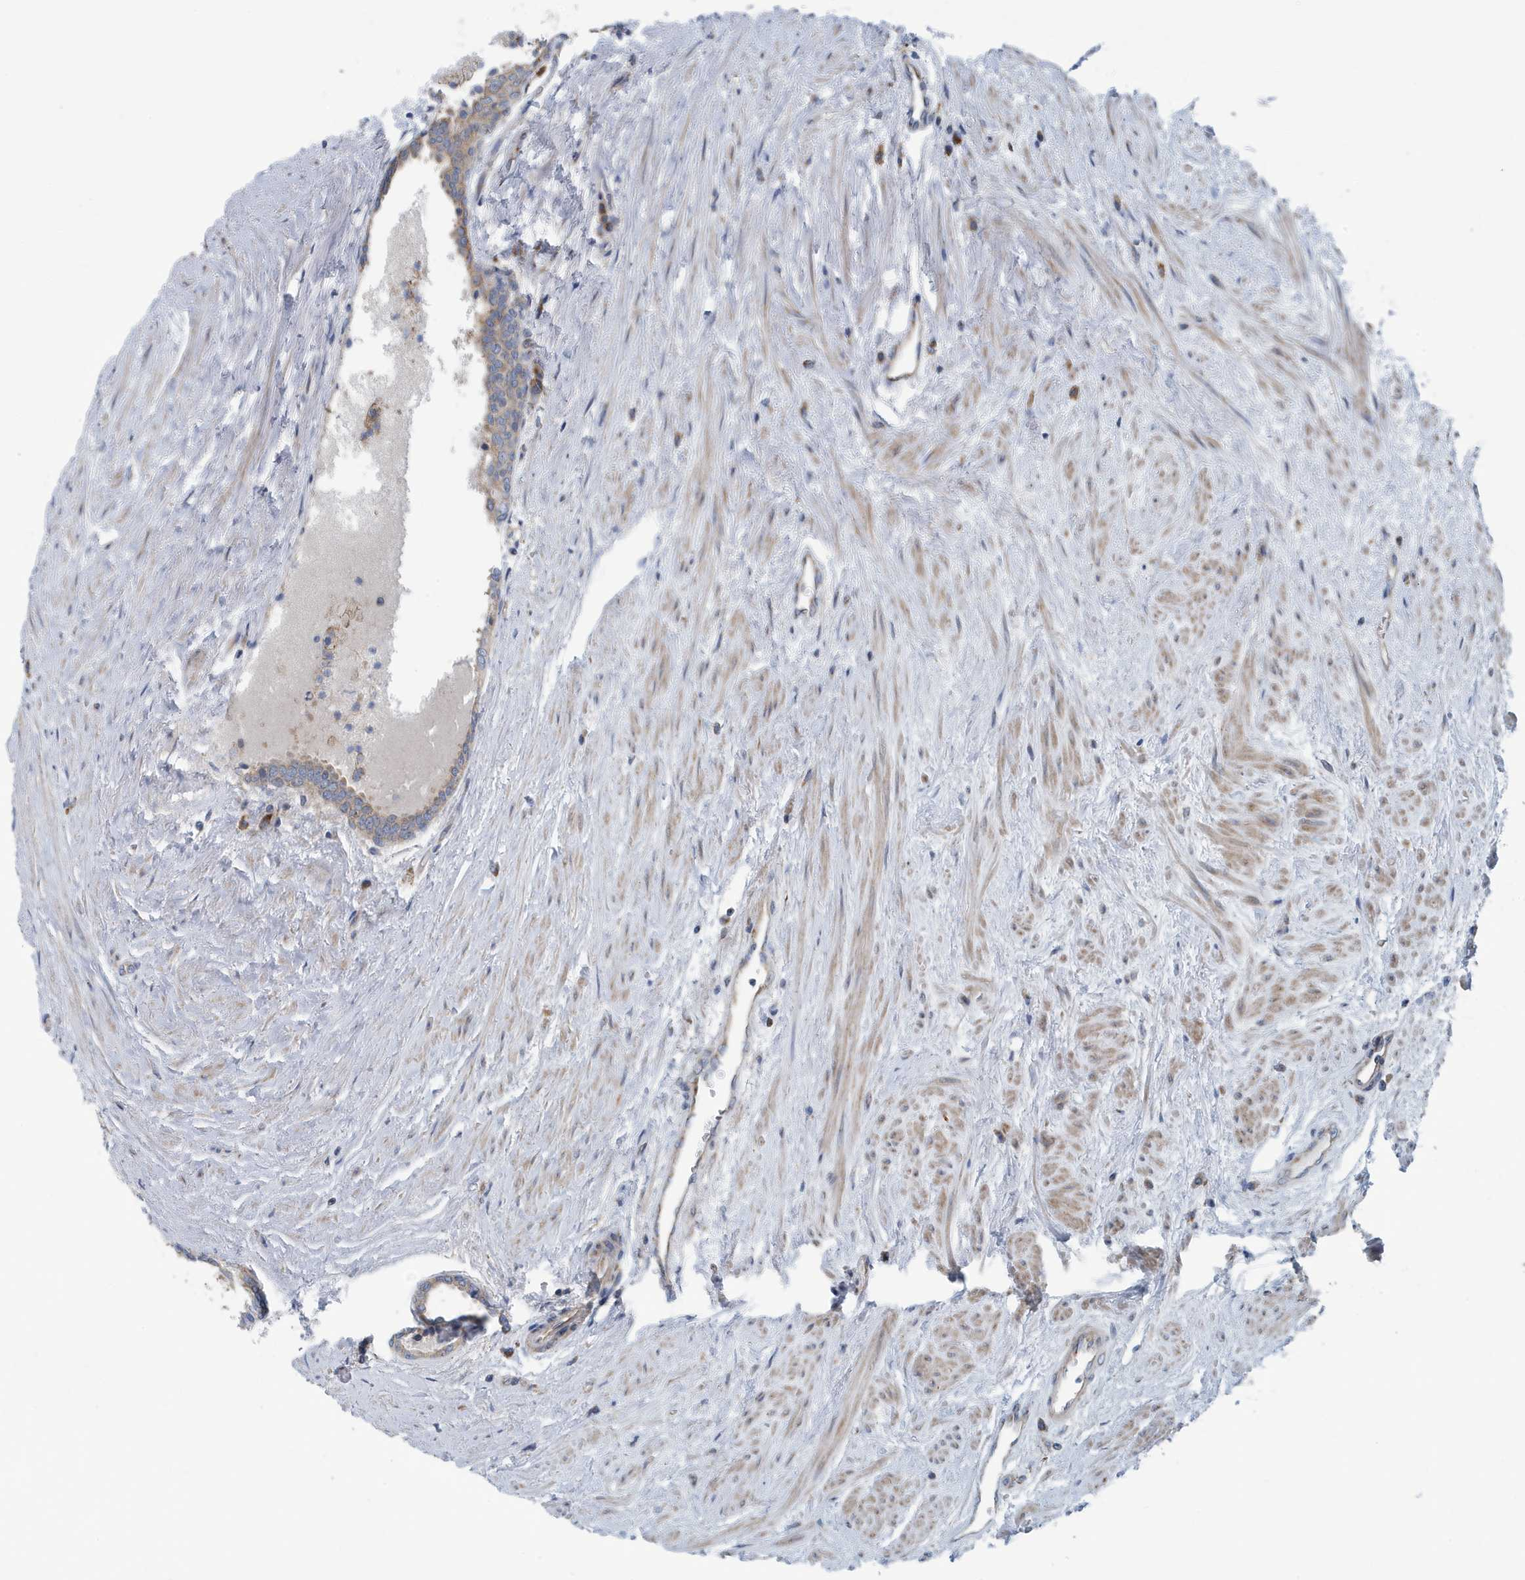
{"staining": {"intensity": "moderate", "quantity": "<25%", "location": "cytoplasmic/membranous"}, "tissue": "prostate cancer", "cell_type": "Tumor cells", "image_type": "cancer", "snomed": [{"axis": "morphology", "description": "Adenocarcinoma, High grade"}, {"axis": "topography", "description": "Prostate"}], "caption": "A brown stain shows moderate cytoplasmic/membranous staining of a protein in human prostate cancer tumor cells.", "gene": "PPM1M", "patient": {"sex": "male", "age": 61}}